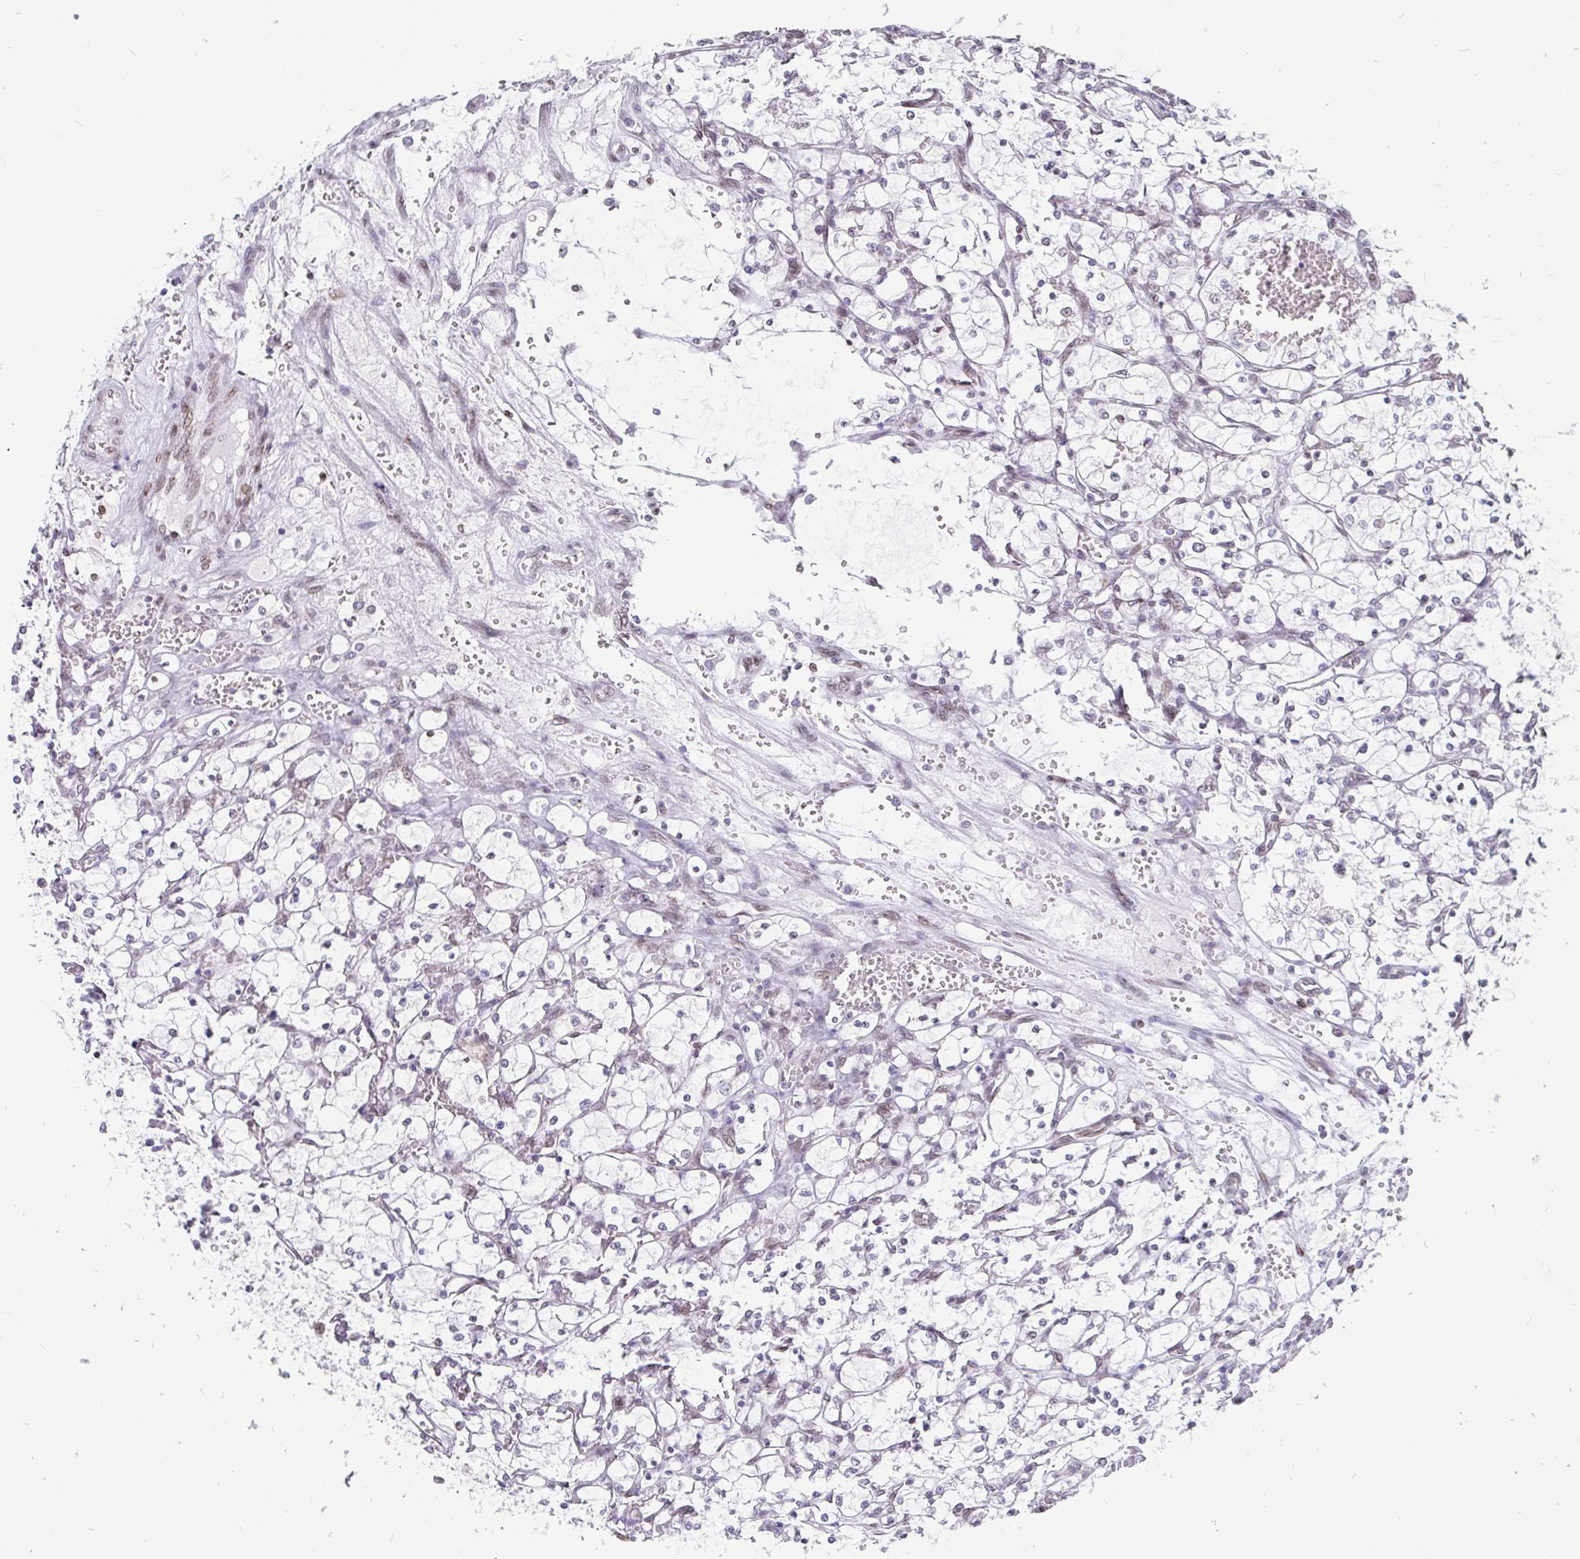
{"staining": {"intensity": "negative", "quantity": "none", "location": "none"}, "tissue": "renal cancer", "cell_type": "Tumor cells", "image_type": "cancer", "snomed": [{"axis": "morphology", "description": "Adenocarcinoma, NOS"}, {"axis": "topography", "description": "Kidney"}], "caption": "Immunohistochemistry of renal adenocarcinoma demonstrates no positivity in tumor cells.", "gene": "EMD", "patient": {"sex": "female", "age": 69}}